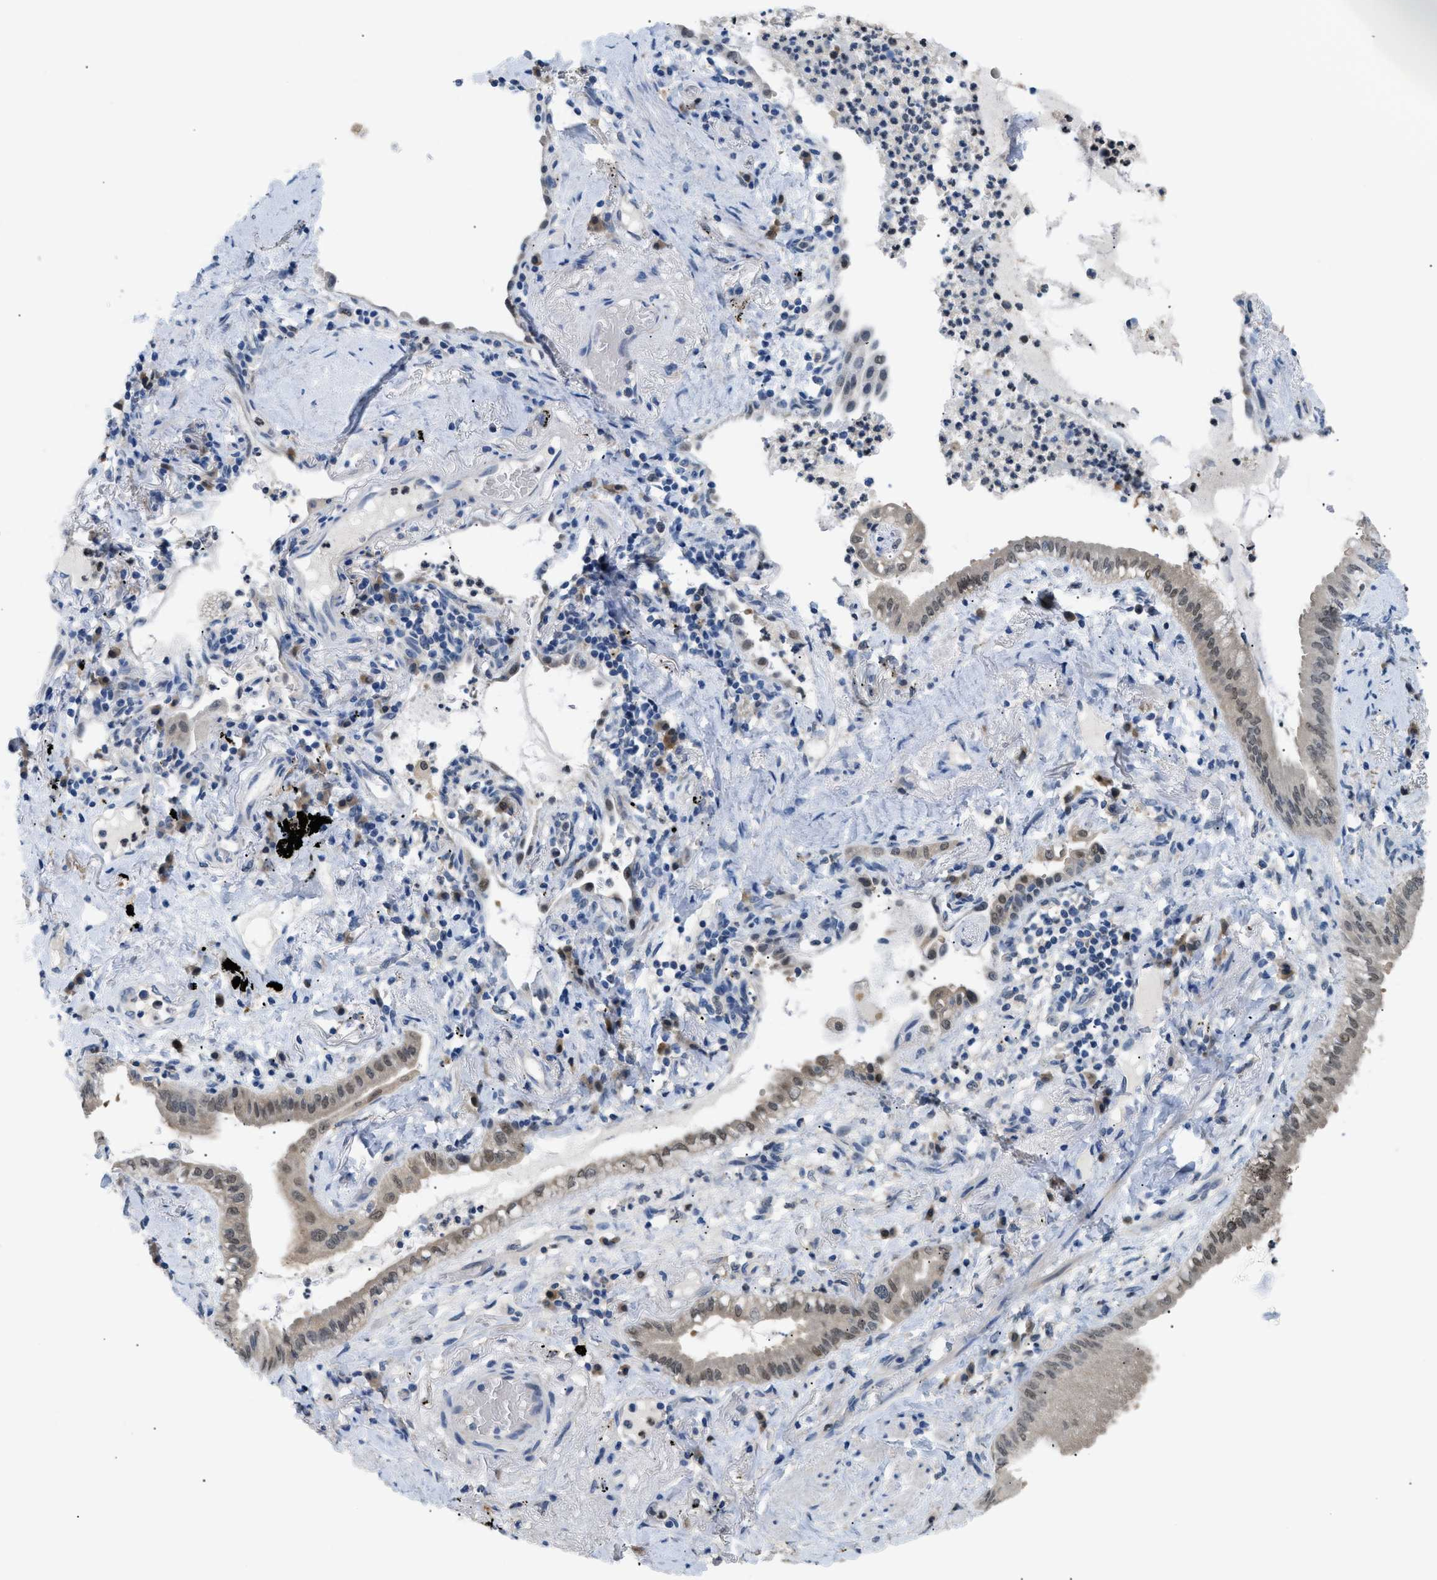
{"staining": {"intensity": "weak", "quantity": ">75%", "location": "nuclear"}, "tissue": "lung cancer", "cell_type": "Tumor cells", "image_type": "cancer", "snomed": [{"axis": "morphology", "description": "Normal tissue, NOS"}, {"axis": "morphology", "description": "Adenocarcinoma, NOS"}, {"axis": "topography", "description": "Bronchus"}, {"axis": "topography", "description": "Lung"}], "caption": "IHC (DAB (3,3'-diaminobenzidine)) staining of lung cancer displays weak nuclear protein expression in approximately >75% of tumor cells.", "gene": "AKR1A1", "patient": {"sex": "female", "age": 70}}